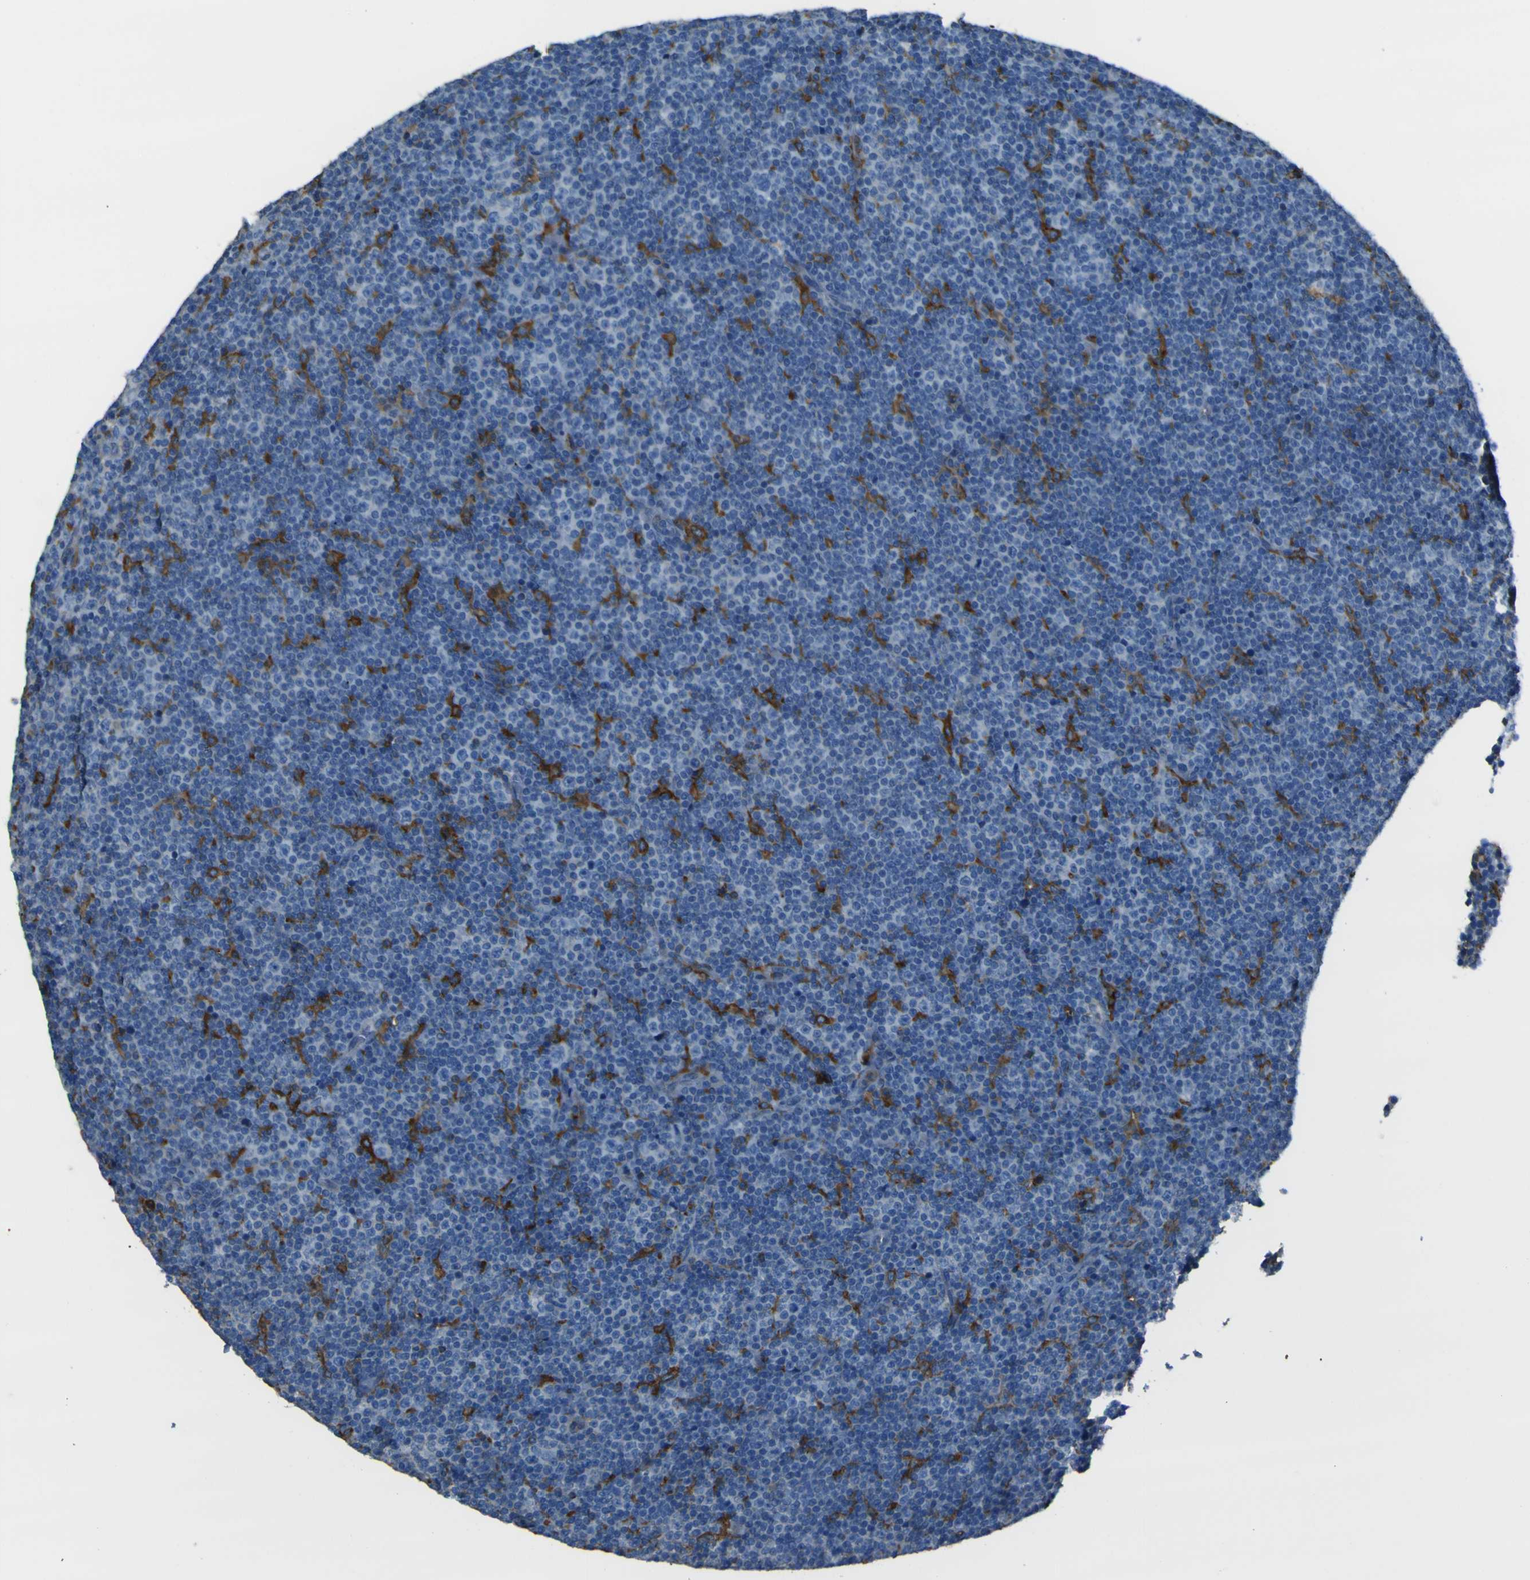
{"staining": {"intensity": "negative", "quantity": "none", "location": "none"}, "tissue": "lymphoma", "cell_type": "Tumor cells", "image_type": "cancer", "snomed": [{"axis": "morphology", "description": "Malignant lymphoma, non-Hodgkin's type, Low grade"}, {"axis": "topography", "description": "Lymph node"}], "caption": "High power microscopy image of an immunohistochemistry (IHC) image of malignant lymphoma, non-Hodgkin's type (low-grade), revealing no significant positivity in tumor cells.", "gene": "LAIR1", "patient": {"sex": "female", "age": 67}}